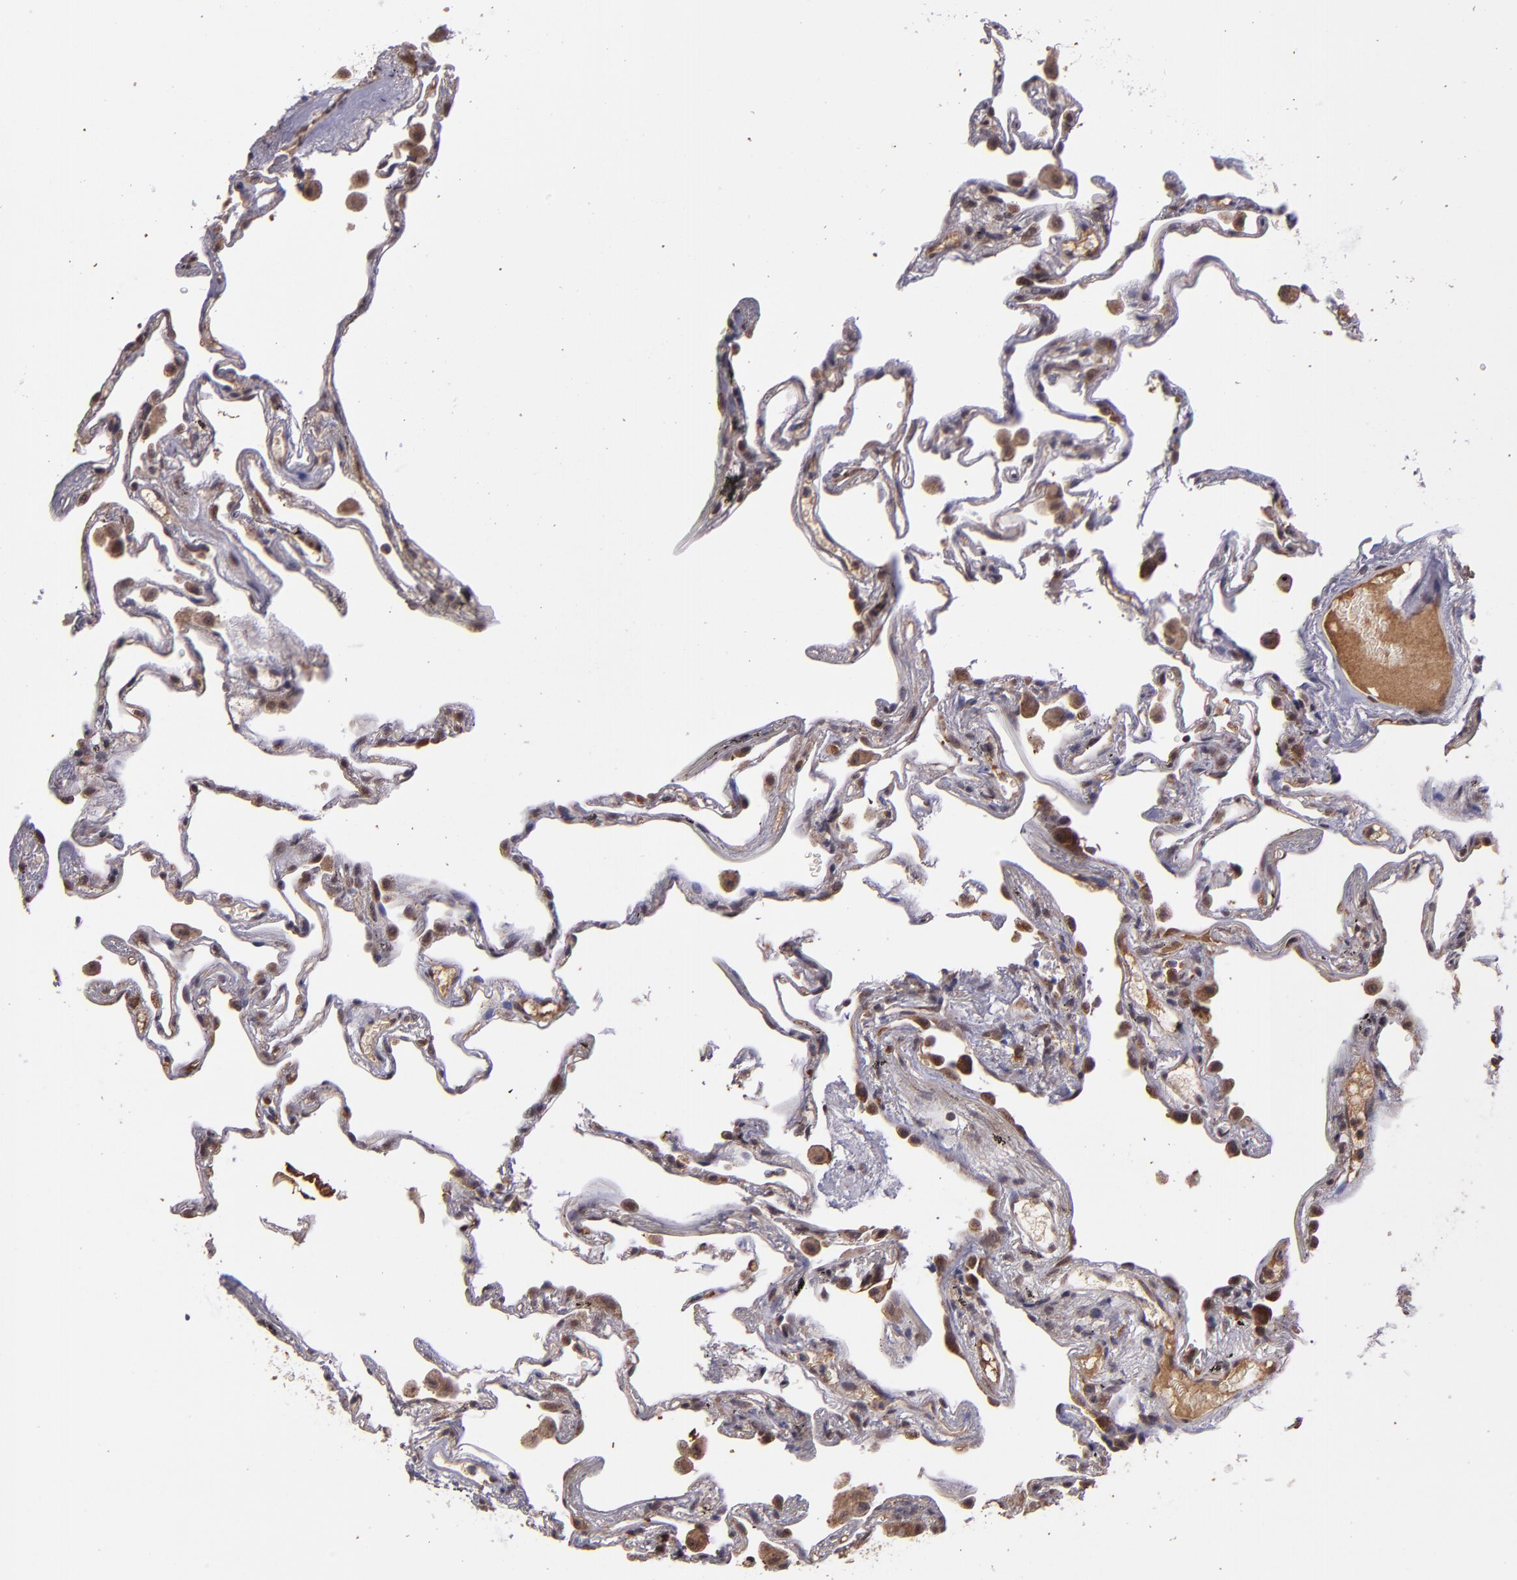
{"staining": {"intensity": "strong", "quantity": ">75%", "location": "cytoplasmic/membranous,nuclear"}, "tissue": "lung", "cell_type": "Alveolar cells", "image_type": "normal", "snomed": [{"axis": "morphology", "description": "Normal tissue, NOS"}, {"axis": "morphology", "description": "Inflammation, NOS"}, {"axis": "topography", "description": "Lung"}], "caption": "Protein staining exhibits strong cytoplasmic/membranous,nuclear expression in approximately >75% of alveolar cells in unremarkable lung.", "gene": "USP51", "patient": {"sex": "male", "age": 69}}